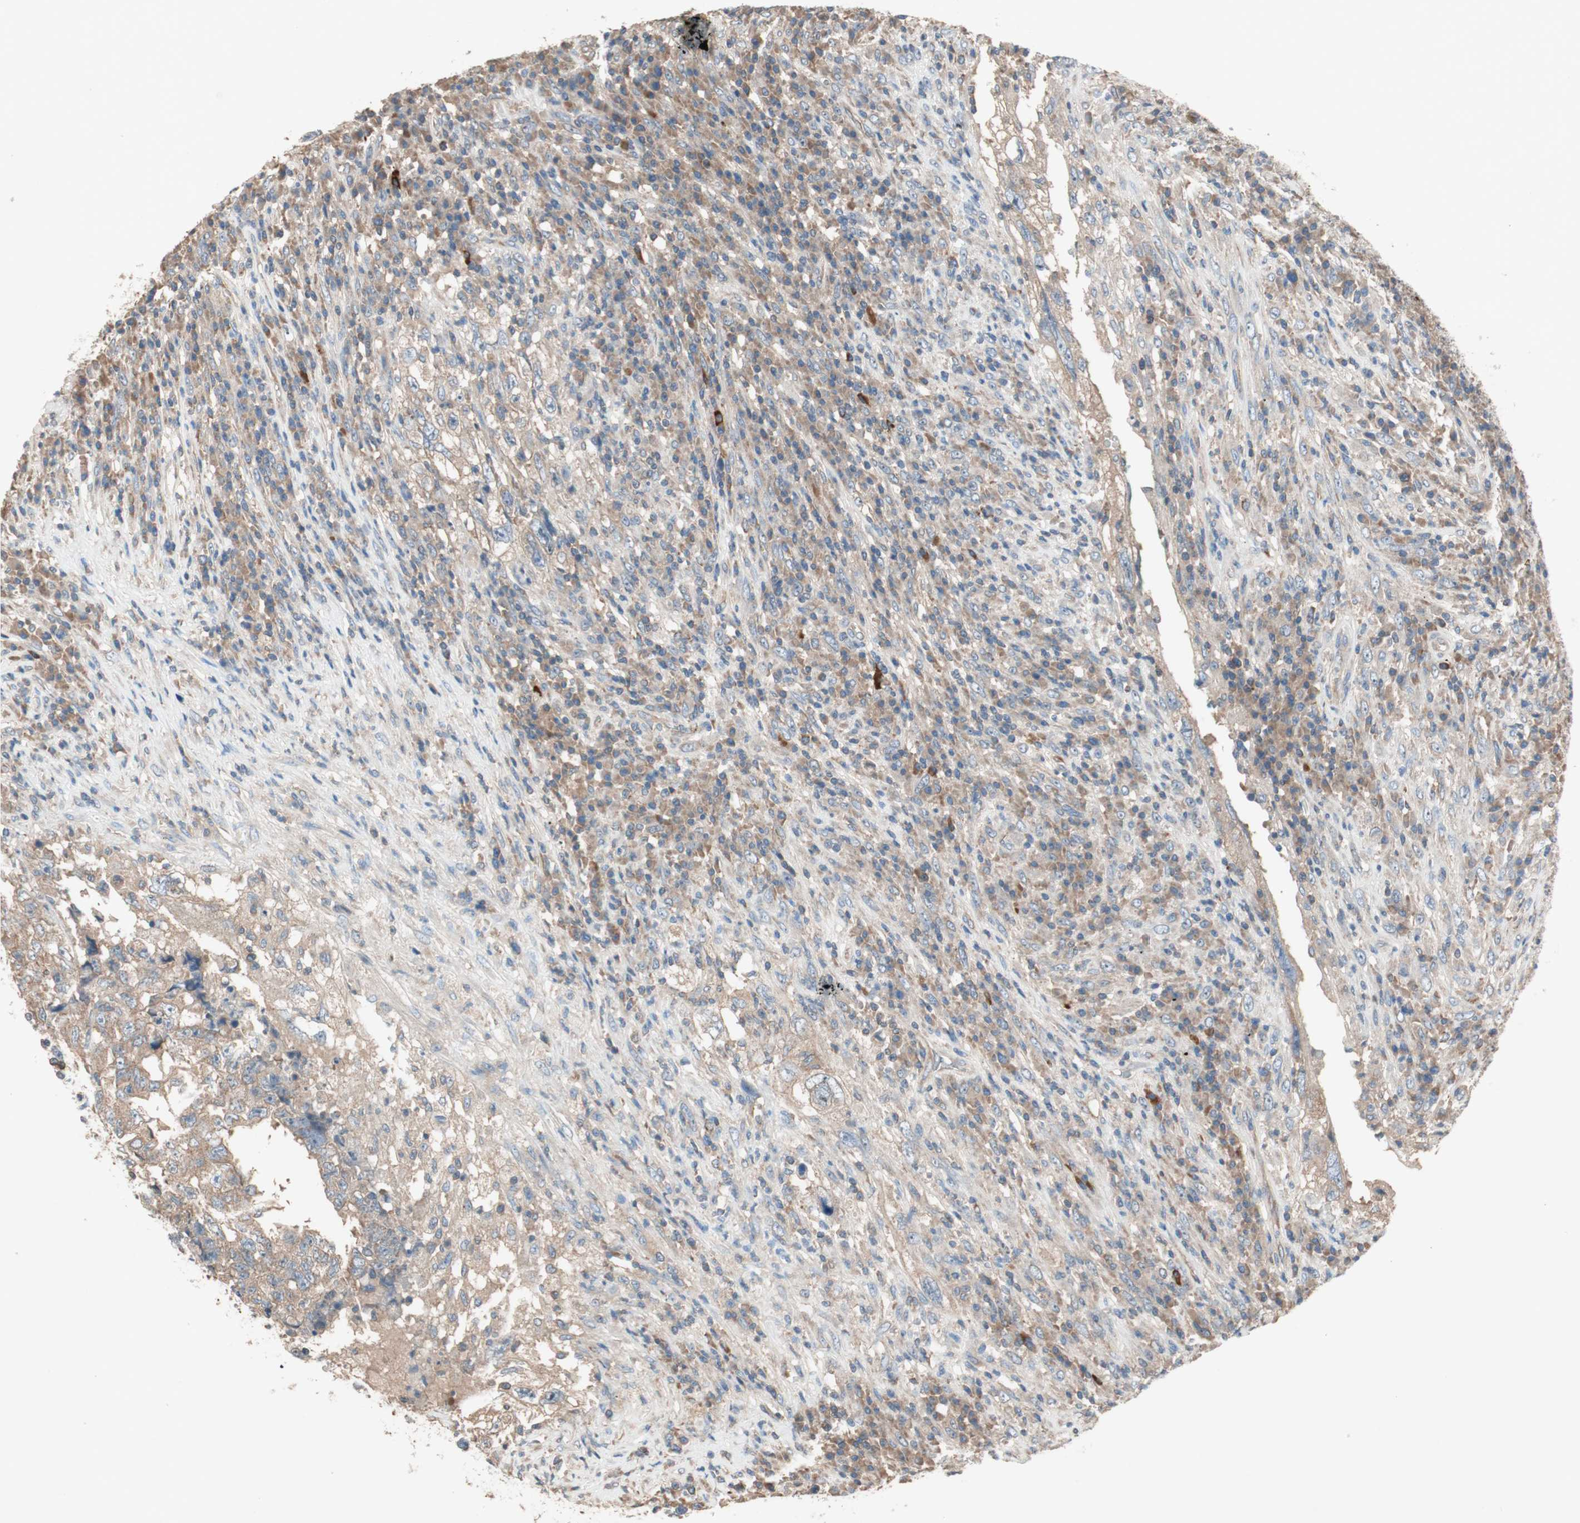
{"staining": {"intensity": "moderate", "quantity": ">75%", "location": "cytoplasmic/membranous"}, "tissue": "testis cancer", "cell_type": "Tumor cells", "image_type": "cancer", "snomed": [{"axis": "morphology", "description": "Necrosis, NOS"}, {"axis": "morphology", "description": "Carcinoma, Embryonal, NOS"}, {"axis": "topography", "description": "Testis"}], "caption": "Tumor cells demonstrate medium levels of moderate cytoplasmic/membranous expression in approximately >75% of cells in embryonal carcinoma (testis). (DAB IHC, brown staining for protein, blue staining for nuclei).", "gene": "CC2D1A", "patient": {"sex": "male", "age": 19}}